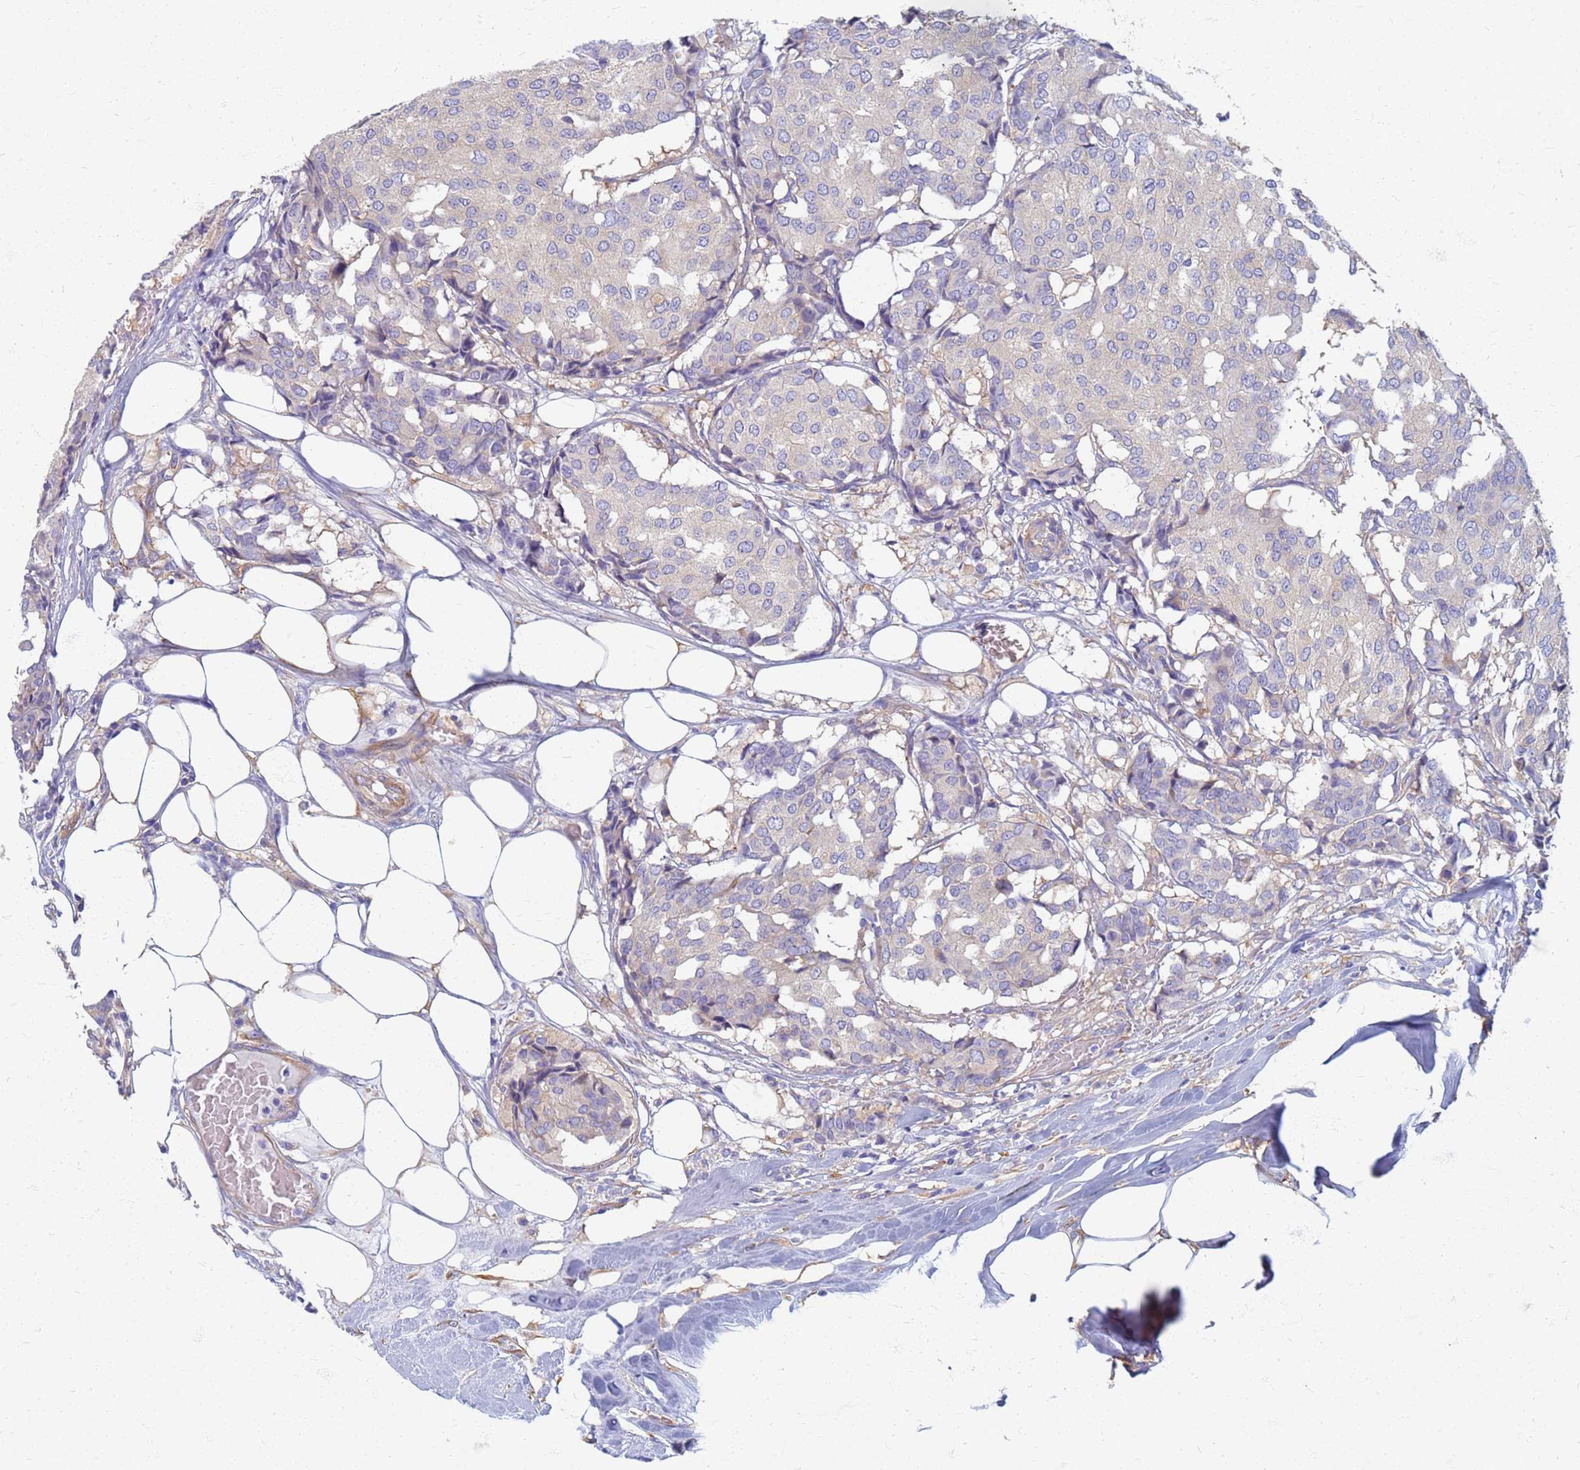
{"staining": {"intensity": "negative", "quantity": "none", "location": "none"}, "tissue": "breast cancer", "cell_type": "Tumor cells", "image_type": "cancer", "snomed": [{"axis": "morphology", "description": "Duct carcinoma"}, {"axis": "topography", "description": "Breast"}], "caption": "Breast cancer was stained to show a protein in brown. There is no significant positivity in tumor cells.", "gene": "EEA1", "patient": {"sex": "female", "age": 75}}